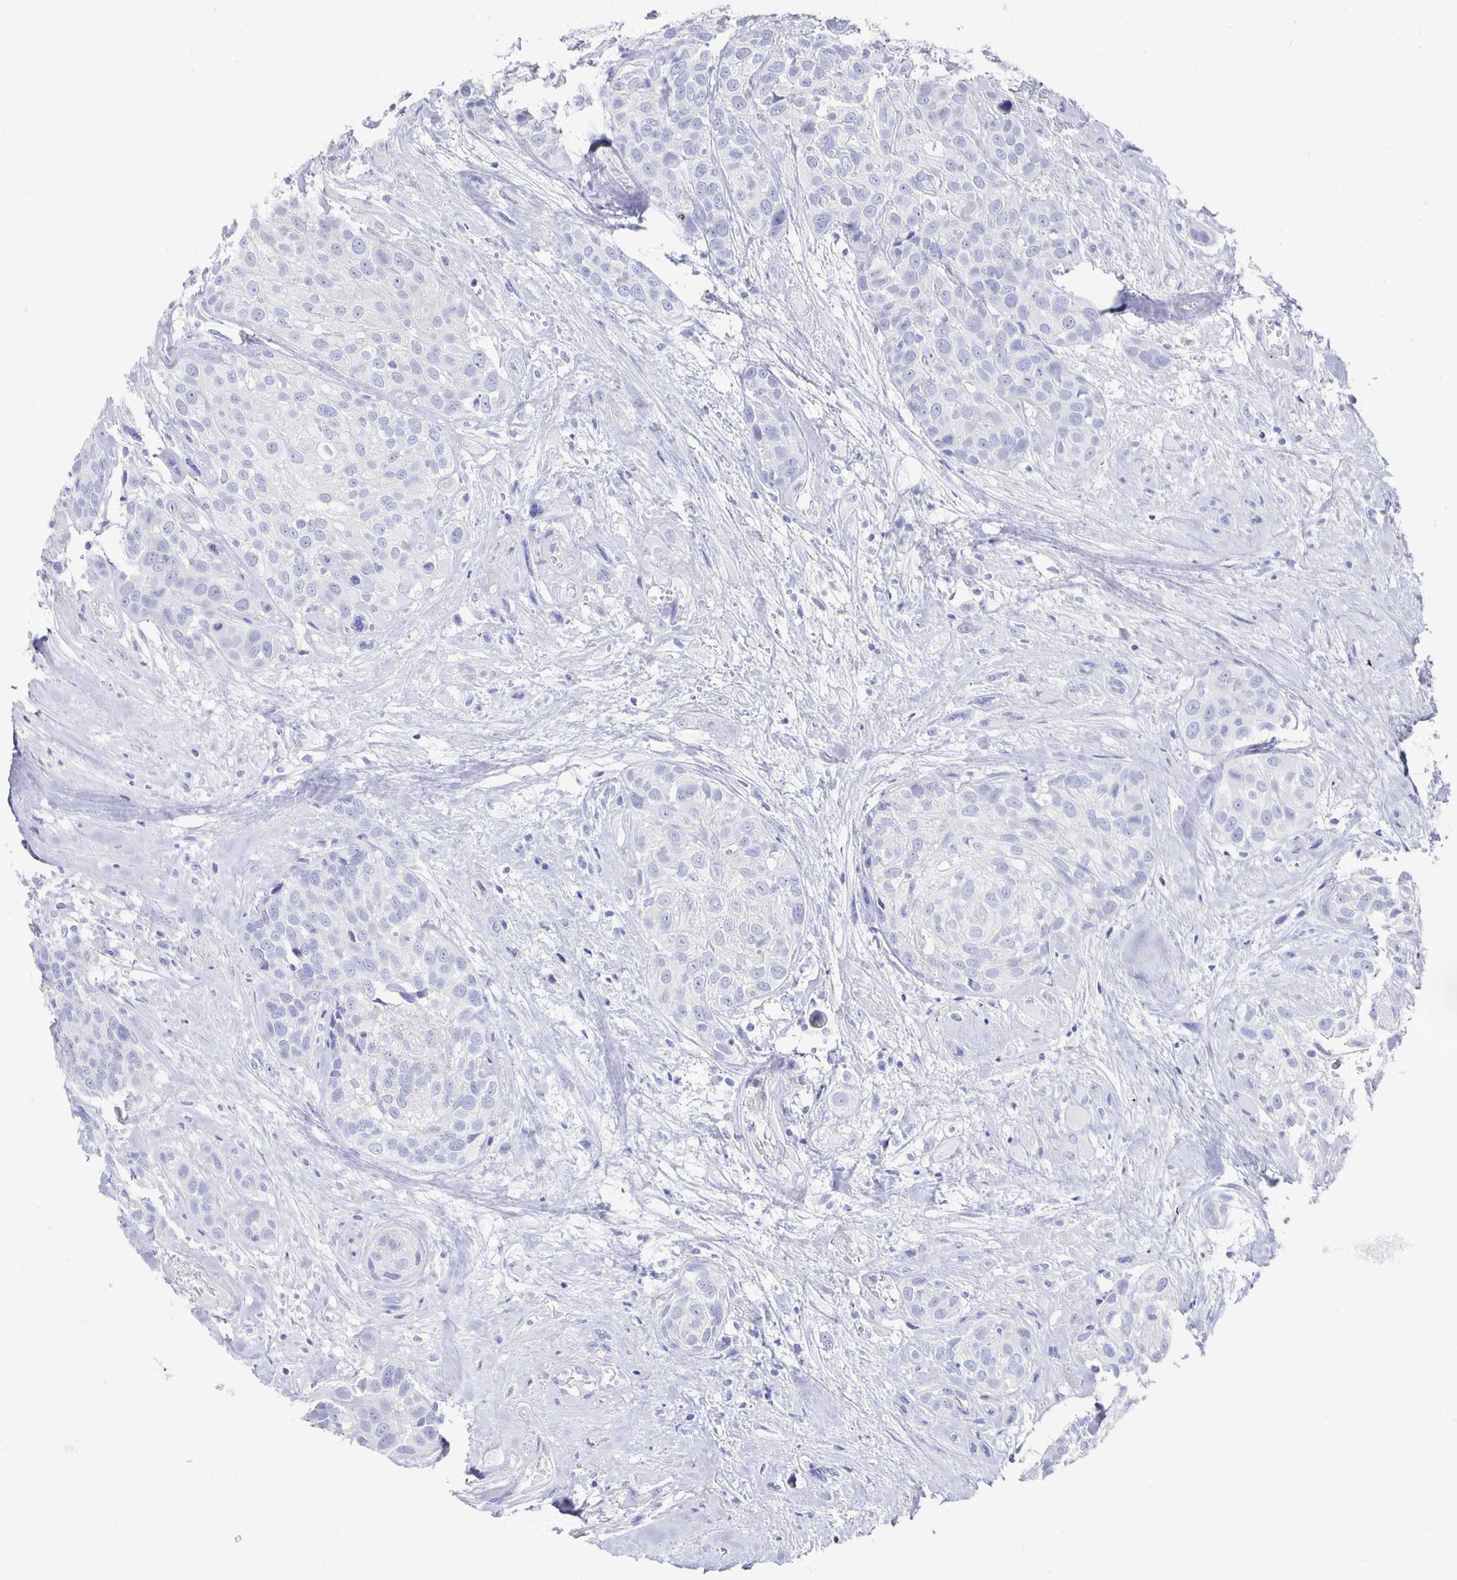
{"staining": {"intensity": "negative", "quantity": "none", "location": "none"}, "tissue": "head and neck cancer", "cell_type": "Tumor cells", "image_type": "cancer", "snomed": [{"axis": "morphology", "description": "Squamous cell carcinoma, NOS"}, {"axis": "topography", "description": "Head-Neck"}], "caption": "This is an immunohistochemistry photomicrograph of head and neck cancer. There is no staining in tumor cells.", "gene": "PRDM7", "patient": {"sex": "female", "age": 50}}